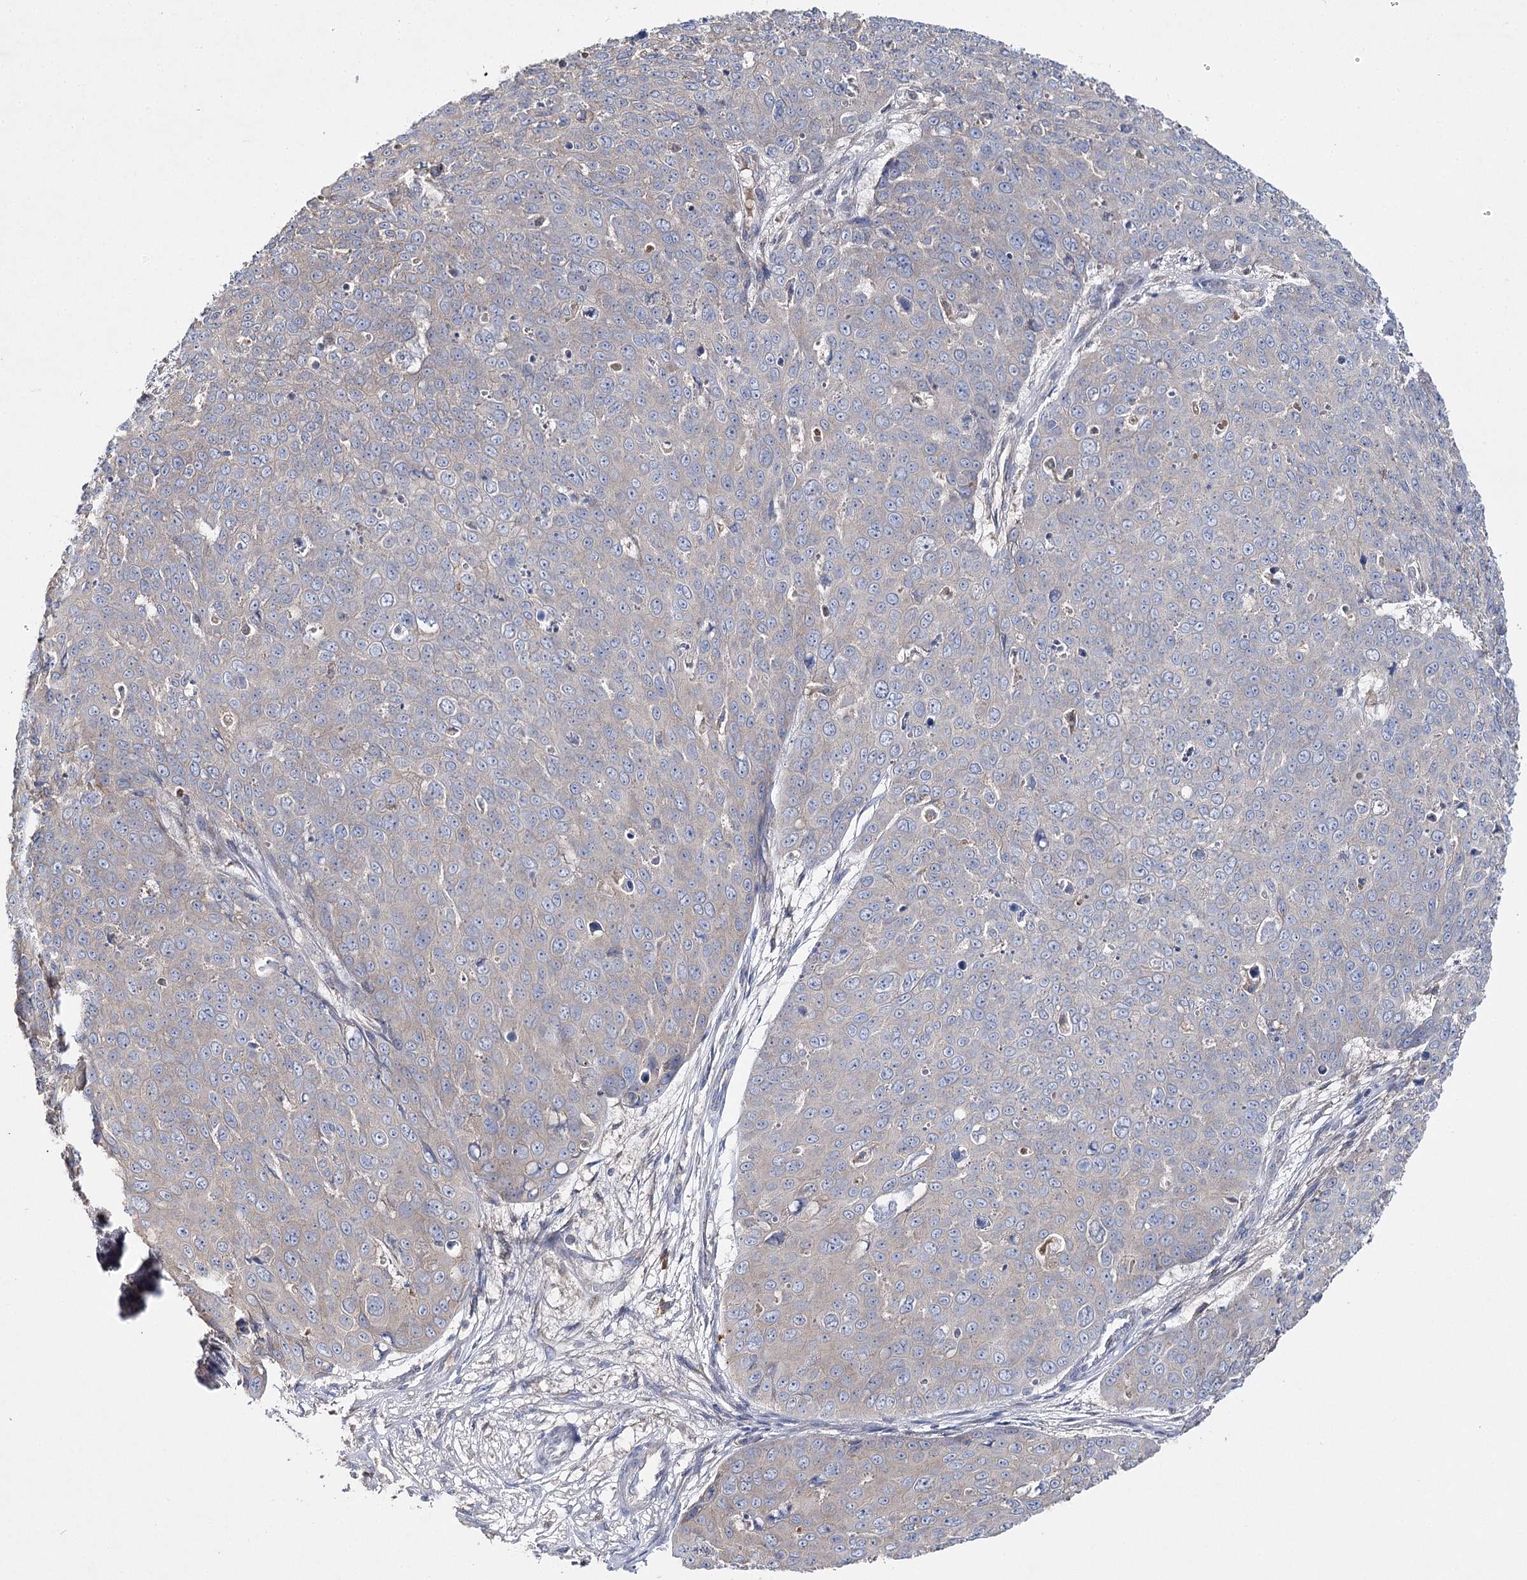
{"staining": {"intensity": "negative", "quantity": "none", "location": "none"}, "tissue": "skin cancer", "cell_type": "Tumor cells", "image_type": "cancer", "snomed": [{"axis": "morphology", "description": "Squamous cell carcinoma, NOS"}, {"axis": "topography", "description": "Skin"}], "caption": "Human squamous cell carcinoma (skin) stained for a protein using immunohistochemistry exhibits no staining in tumor cells.", "gene": "IL1RAP", "patient": {"sex": "male", "age": 71}}